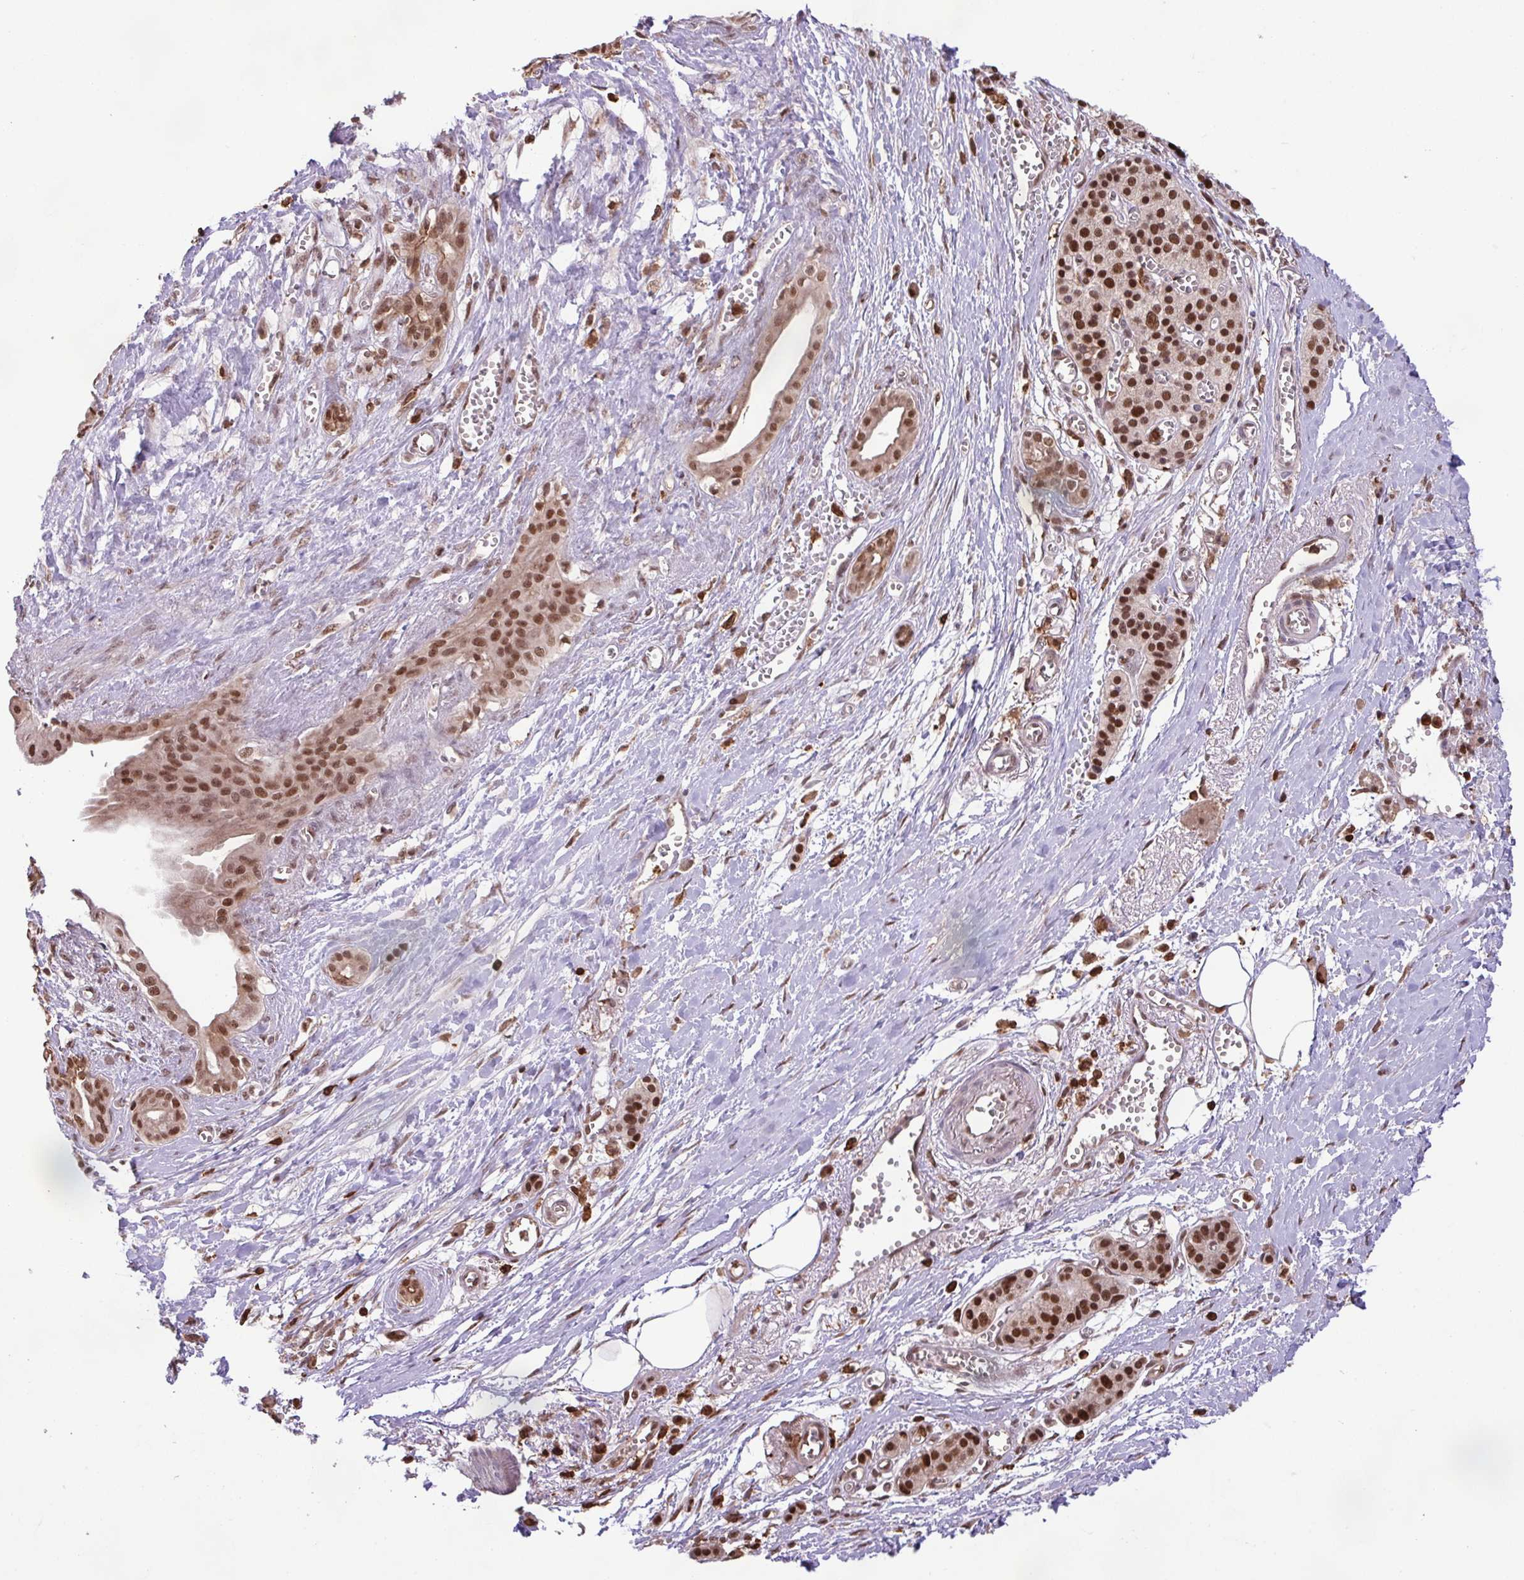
{"staining": {"intensity": "moderate", "quantity": ">75%", "location": "nuclear"}, "tissue": "pancreatic cancer", "cell_type": "Tumor cells", "image_type": "cancer", "snomed": [{"axis": "morphology", "description": "Adenocarcinoma, NOS"}, {"axis": "topography", "description": "Pancreas"}], "caption": "Immunohistochemistry (IHC) photomicrograph of neoplastic tissue: pancreatic cancer stained using IHC demonstrates medium levels of moderate protein expression localized specifically in the nuclear of tumor cells, appearing as a nuclear brown color.", "gene": "GON7", "patient": {"sex": "male", "age": 71}}